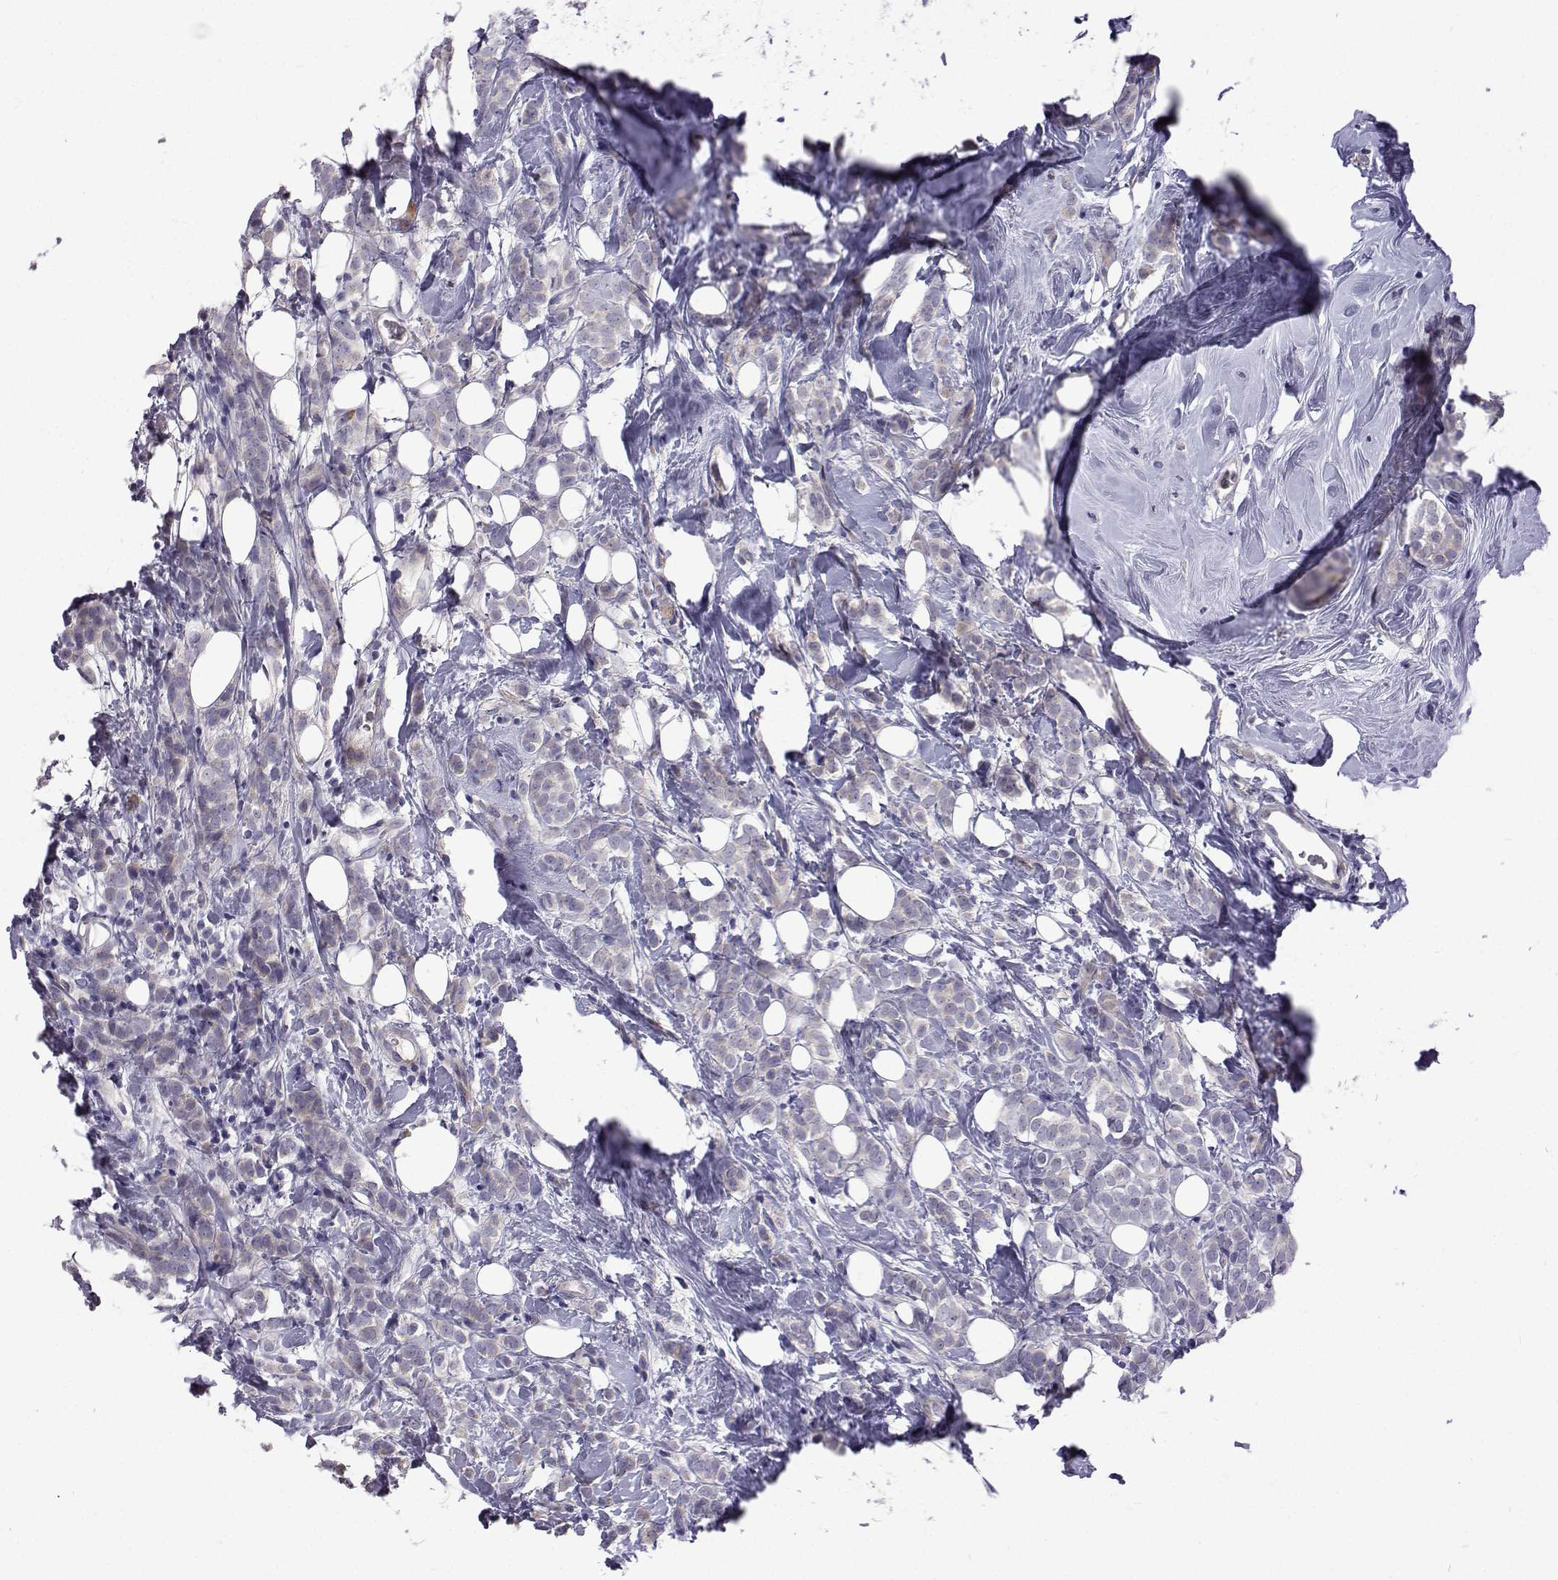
{"staining": {"intensity": "negative", "quantity": "none", "location": "none"}, "tissue": "breast cancer", "cell_type": "Tumor cells", "image_type": "cancer", "snomed": [{"axis": "morphology", "description": "Lobular carcinoma"}, {"axis": "topography", "description": "Breast"}], "caption": "This is a image of immunohistochemistry (IHC) staining of lobular carcinoma (breast), which shows no staining in tumor cells.", "gene": "NPR3", "patient": {"sex": "female", "age": 49}}